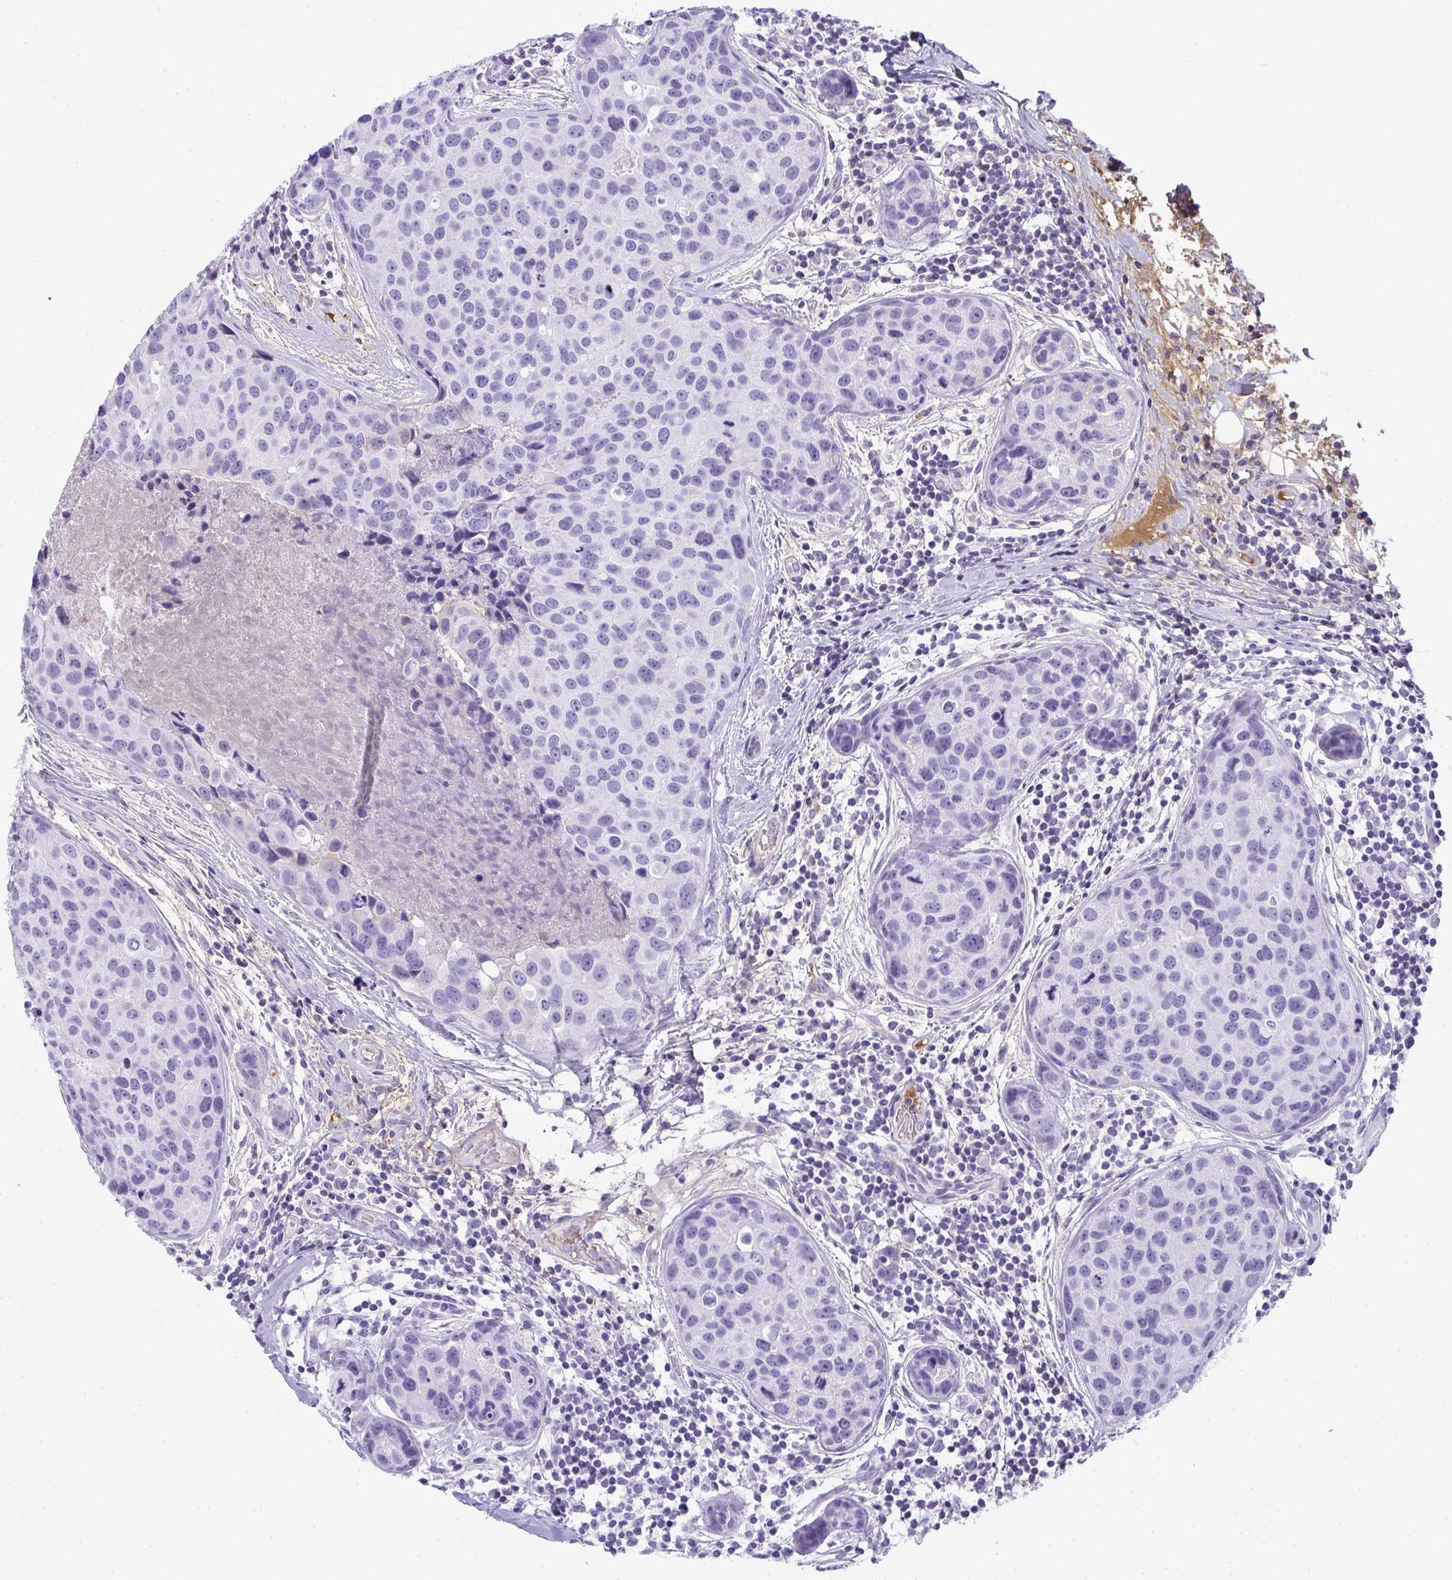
{"staining": {"intensity": "negative", "quantity": "none", "location": "none"}, "tissue": "breast cancer", "cell_type": "Tumor cells", "image_type": "cancer", "snomed": [{"axis": "morphology", "description": "Duct carcinoma"}, {"axis": "topography", "description": "Breast"}], "caption": "High power microscopy photomicrograph of an immunohistochemistry (IHC) micrograph of breast cancer, revealing no significant expression in tumor cells.", "gene": "ZSWIM3", "patient": {"sex": "female", "age": 24}}